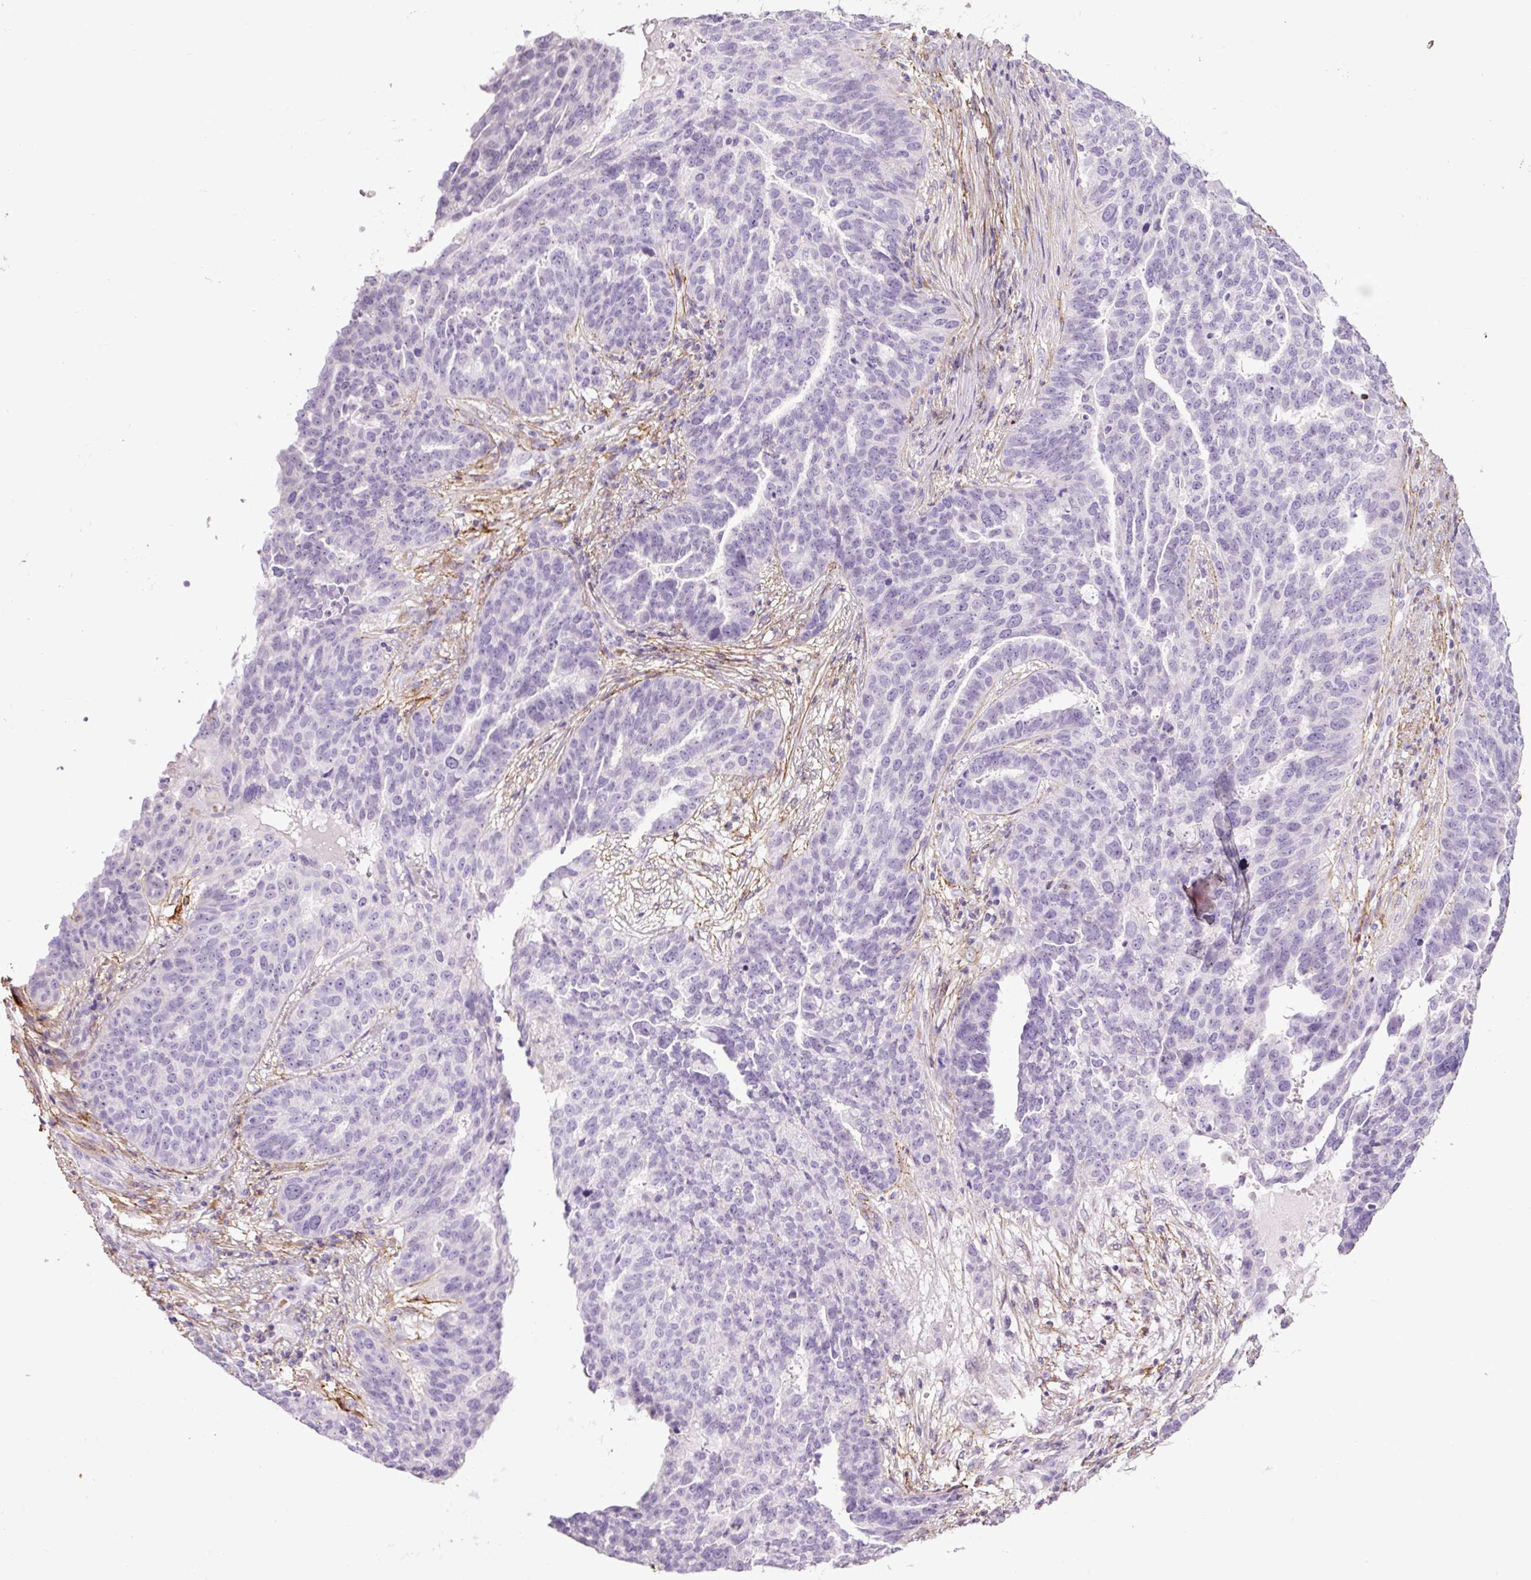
{"staining": {"intensity": "negative", "quantity": "none", "location": "none"}, "tissue": "ovarian cancer", "cell_type": "Tumor cells", "image_type": "cancer", "snomed": [{"axis": "morphology", "description": "Cystadenocarcinoma, serous, NOS"}, {"axis": "topography", "description": "Ovary"}], "caption": "Ovarian cancer (serous cystadenocarcinoma) stained for a protein using IHC demonstrates no staining tumor cells.", "gene": "FBN1", "patient": {"sex": "female", "age": 59}}